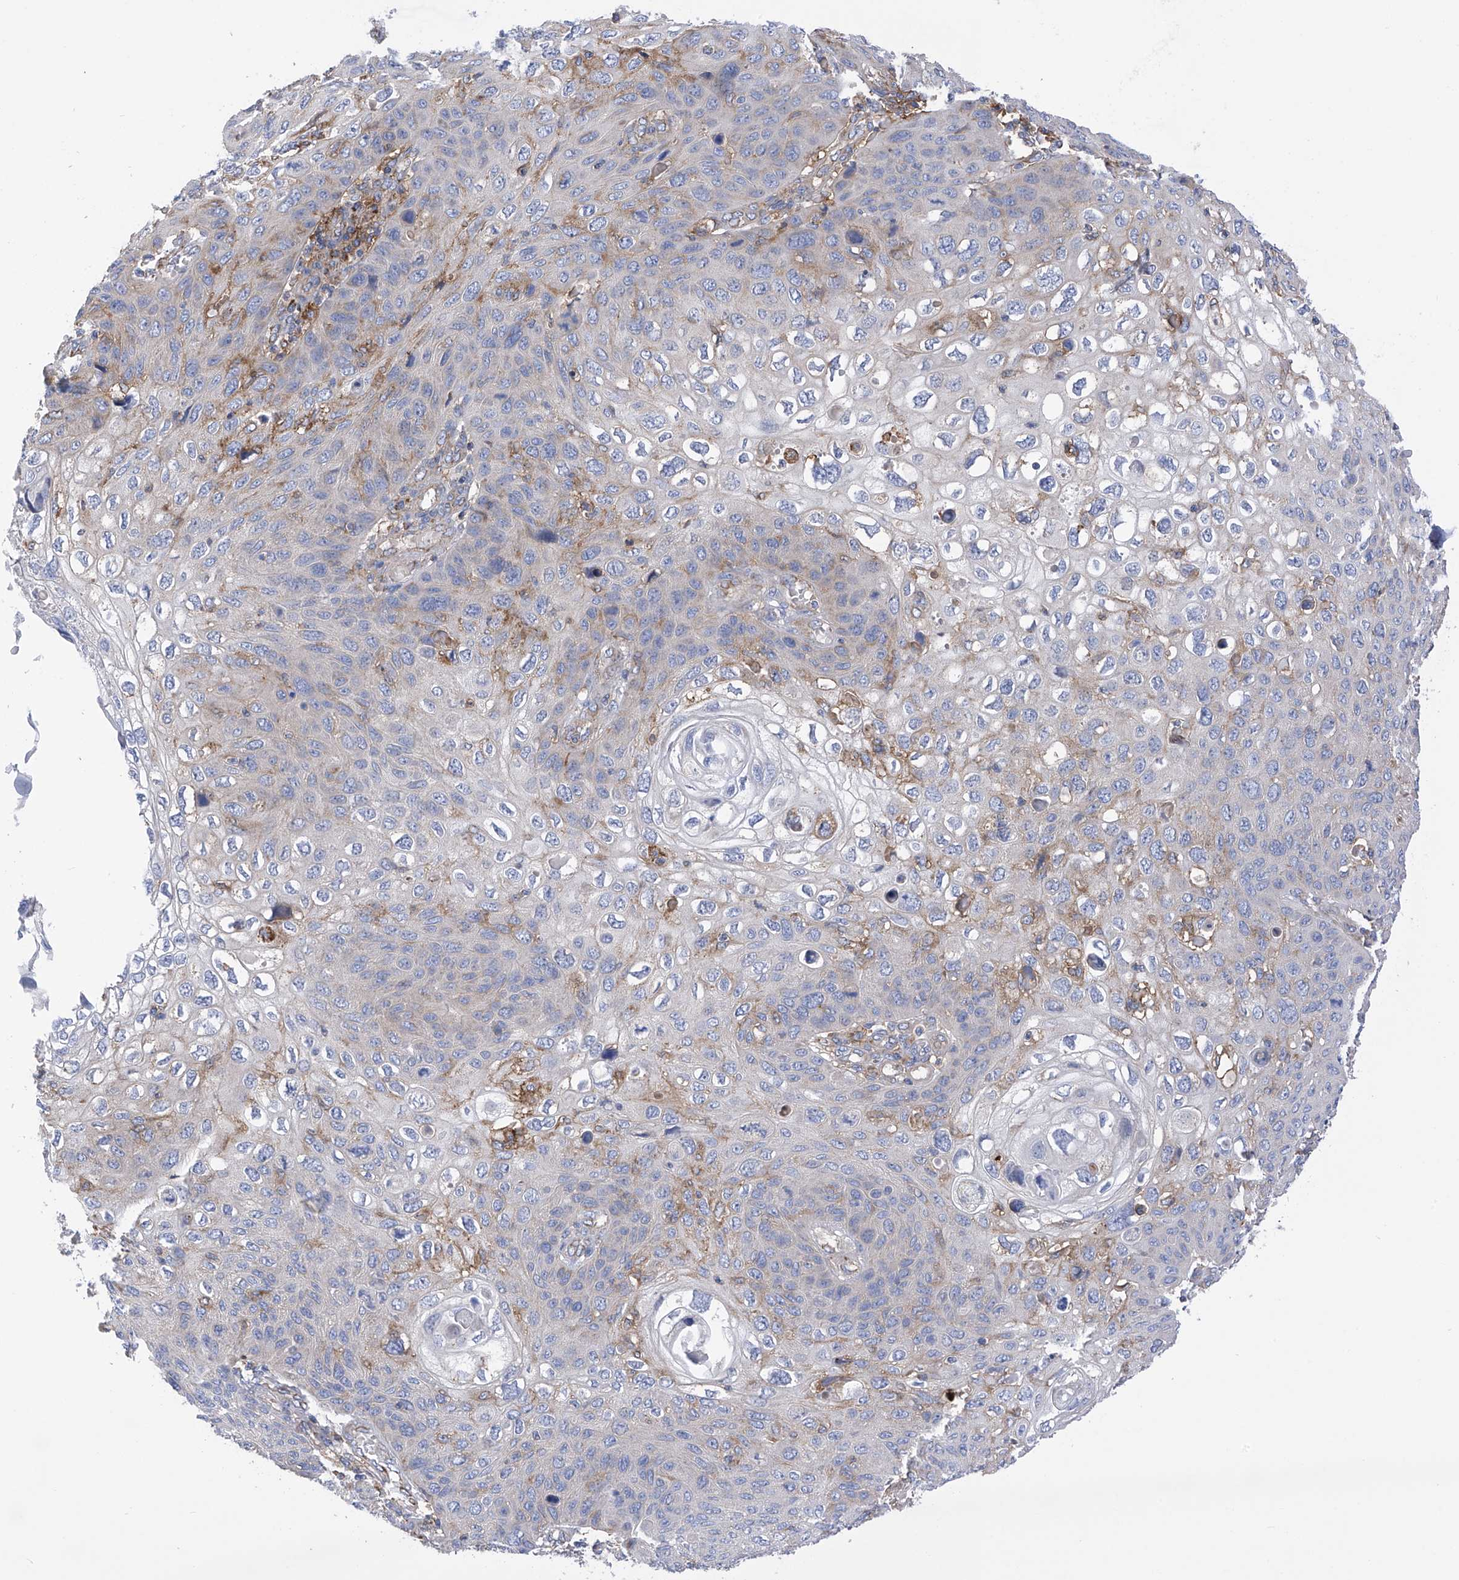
{"staining": {"intensity": "negative", "quantity": "none", "location": "none"}, "tissue": "skin cancer", "cell_type": "Tumor cells", "image_type": "cancer", "snomed": [{"axis": "morphology", "description": "Squamous cell carcinoma, NOS"}, {"axis": "topography", "description": "Skin"}], "caption": "The immunohistochemistry (IHC) micrograph has no significant positivity in tumor cells of squamous cell carcinoma (skin) tissue.", "gene": "P2RX7", "patient": {"sex": "female", "age": 90}}